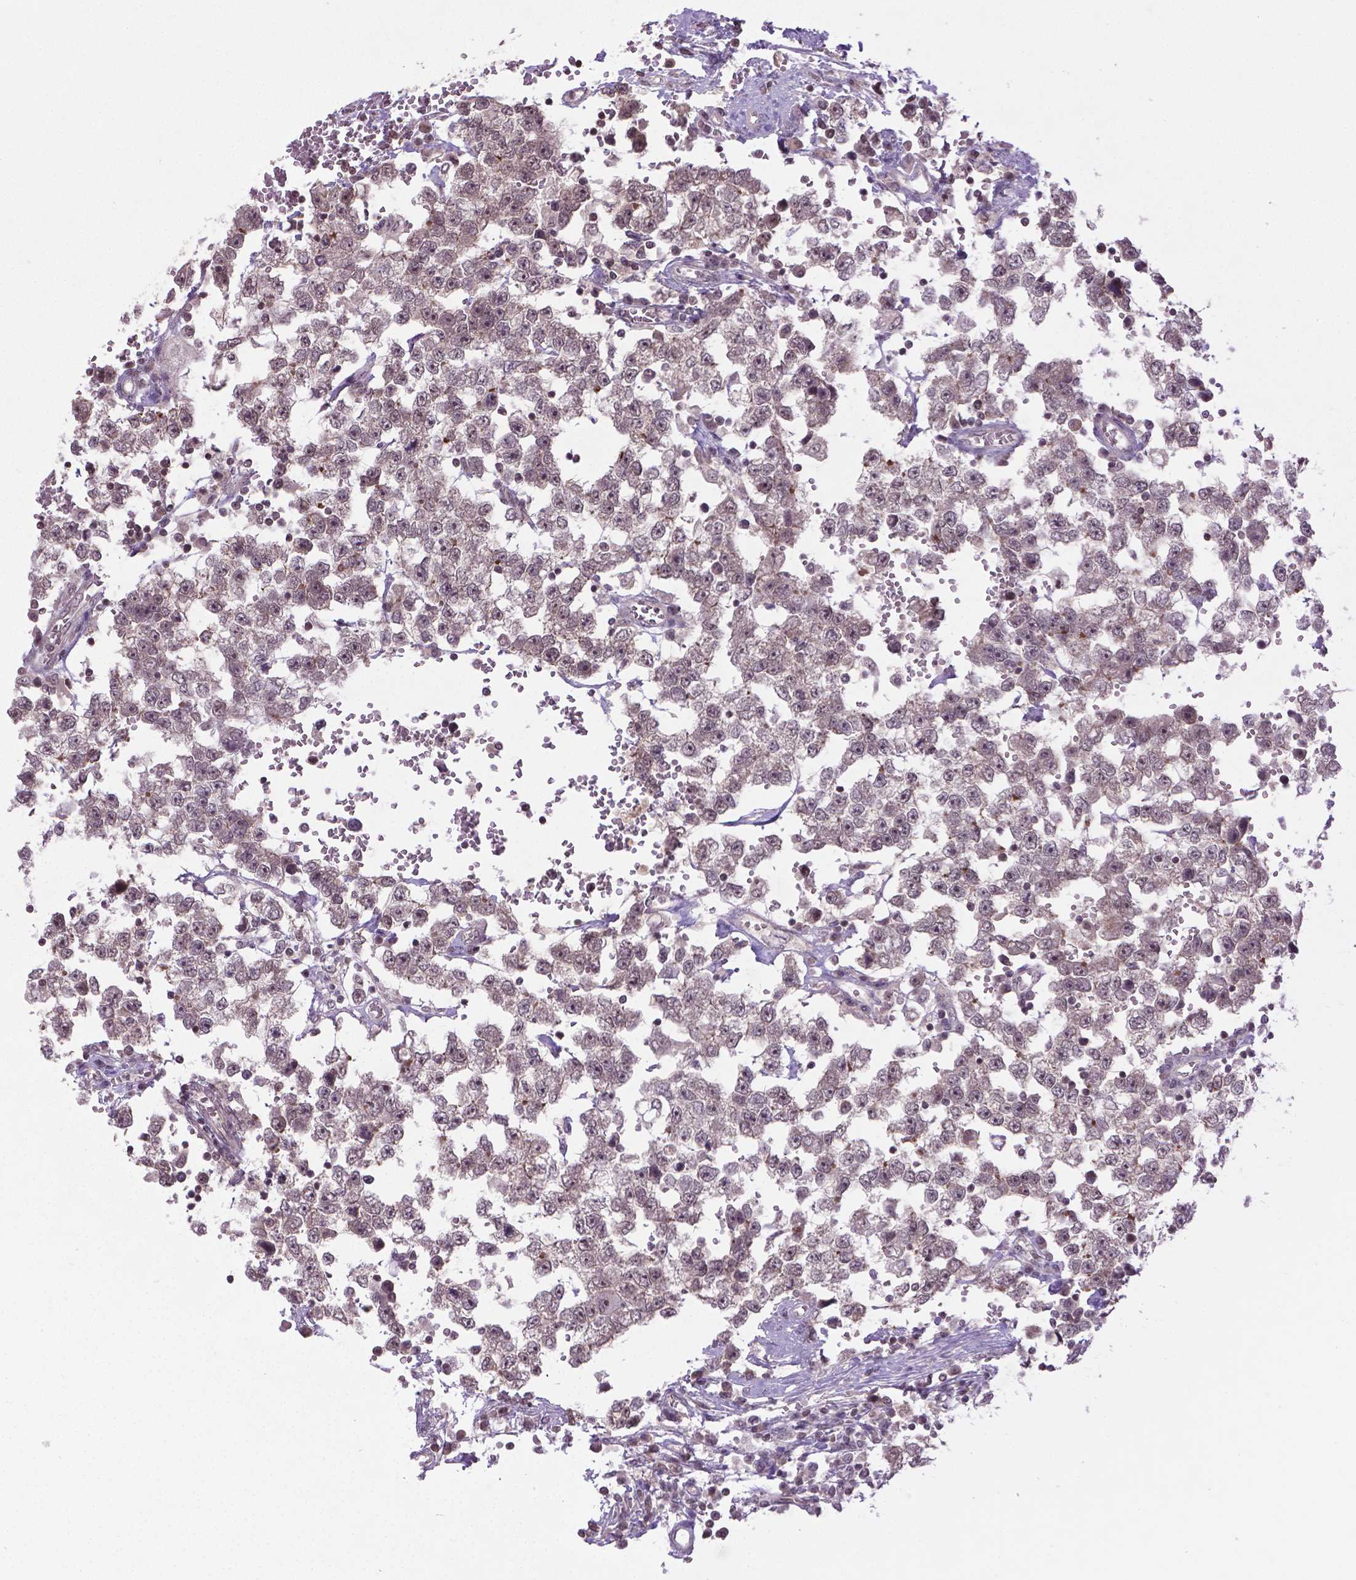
{"staining": {"intensity": "weak", "quantity": "25%-75%", "location": "nuclear"}, "tissue": "testis cancer", "cell_type": "Tumor cells", "image_type": "cancer", "snomed": [{"axis": "morphology", "description": "Normal tissue, NOS"}, {"axis": "morphology", "description": "Seminoma, NOS"}, {"axis": "topography", "description": "Testis"}, {"axis": "topography", "description": "Epididymis"}], "caption": "Testis cancer tissue reveals weak nuclear staining in approximately 25%-75% of tumor cells, visualized by immunohistochemistry.", "gene": "ANKRD54", "patient": {"sex": "male", "age": 34}}